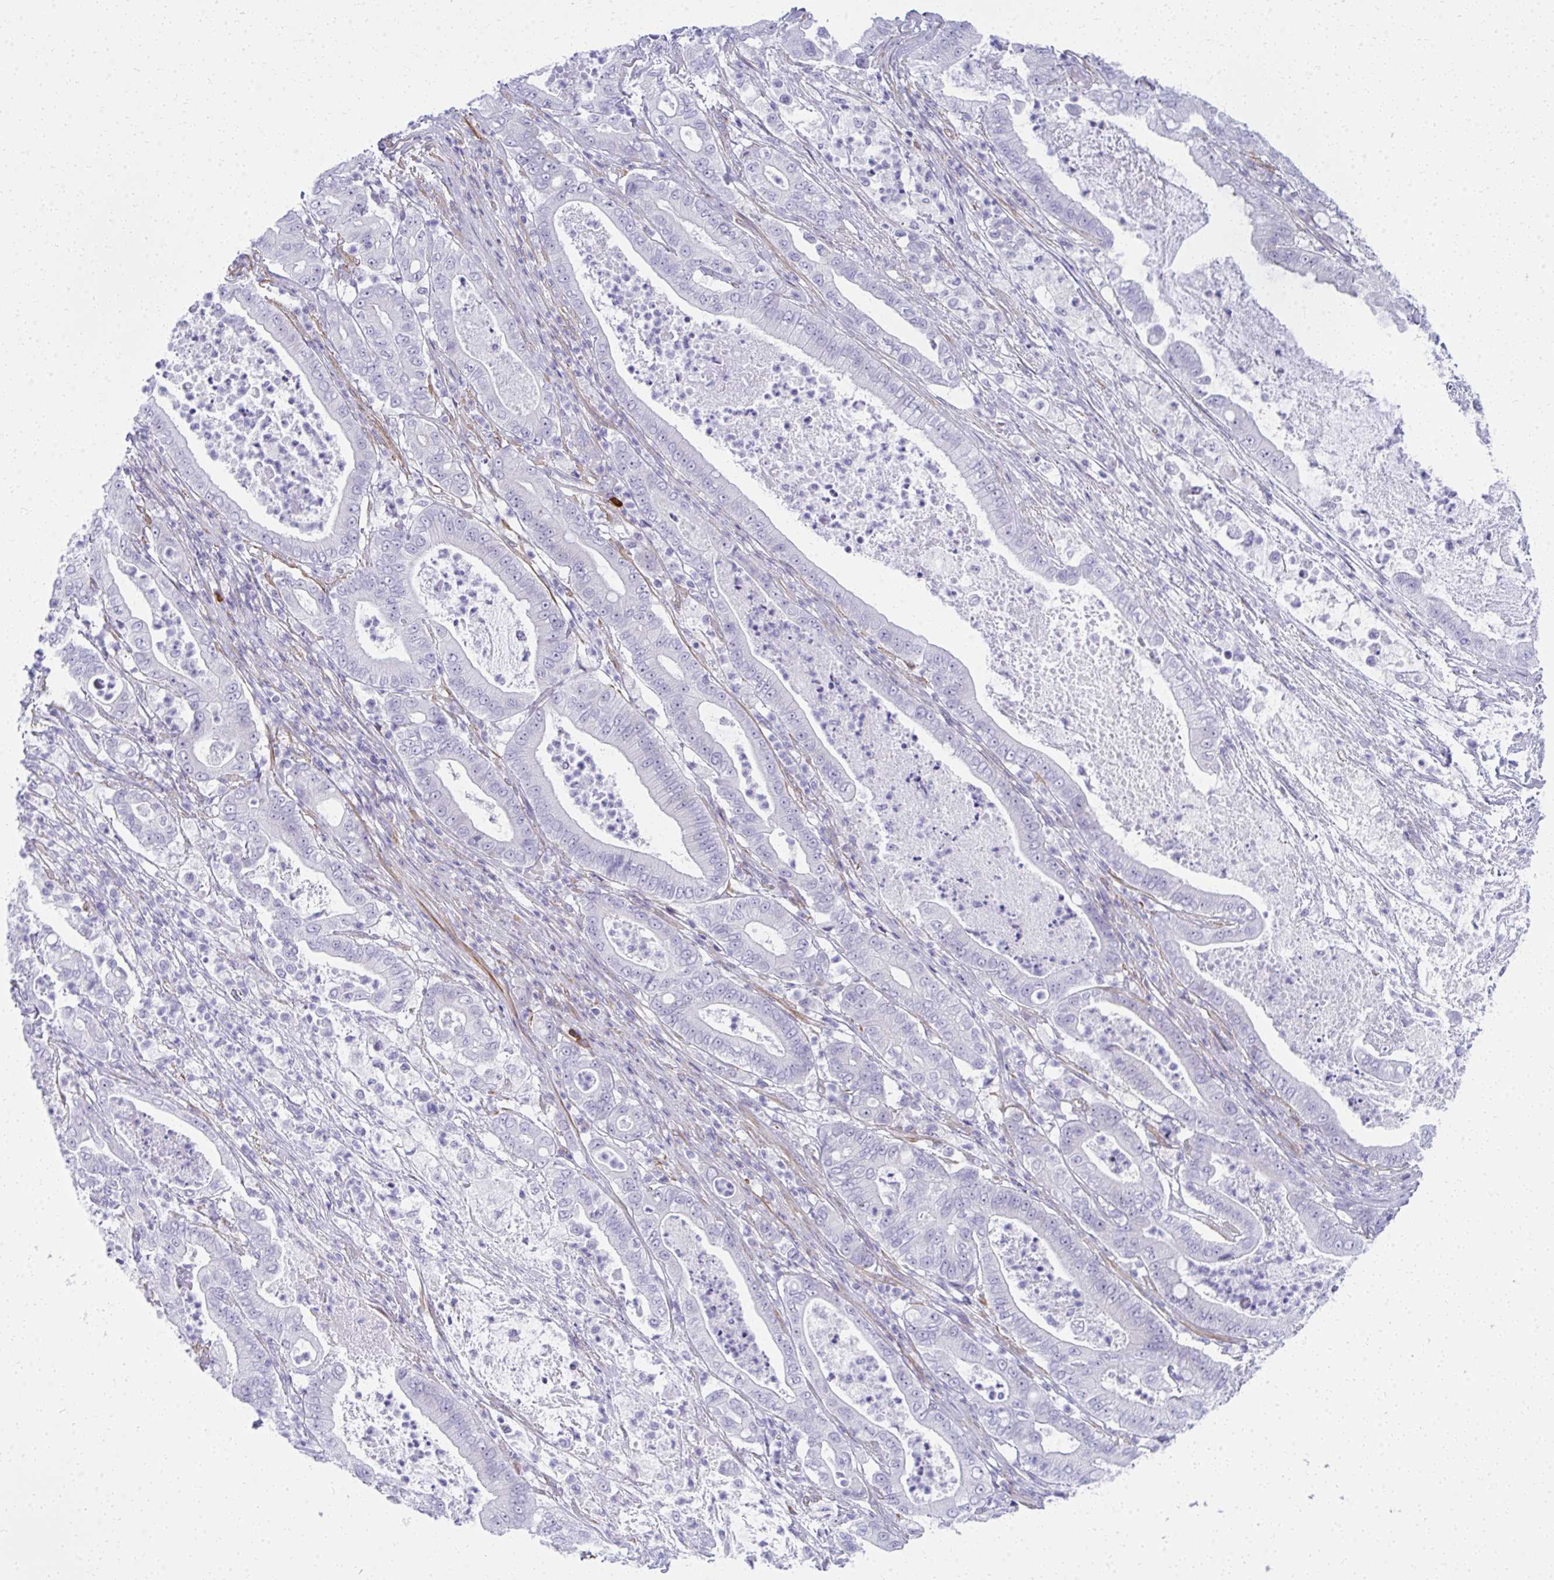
{"staining": {"intensity": "negative", "quantity": "none", "location": "none"}, "tissue": "pancreatic cancer", "cell_type": "Tumor cells", "image_type": "cancer", "snomed": [{"axis": "morphology", "description": "Adenocarcinoma, NOS"}, {"axis": "topography", "description": "Pancreas"}], "caption": "This image is of pancreatic cancer (adenocarcinoma) stained with immunohistochemistry (IHC) to label a protein in brown with the nuclei are counter-stained blue. There is no positivity in tumor cells.", "gene": "PUS7L", "patient": {"sex": "male", "age": 71}}